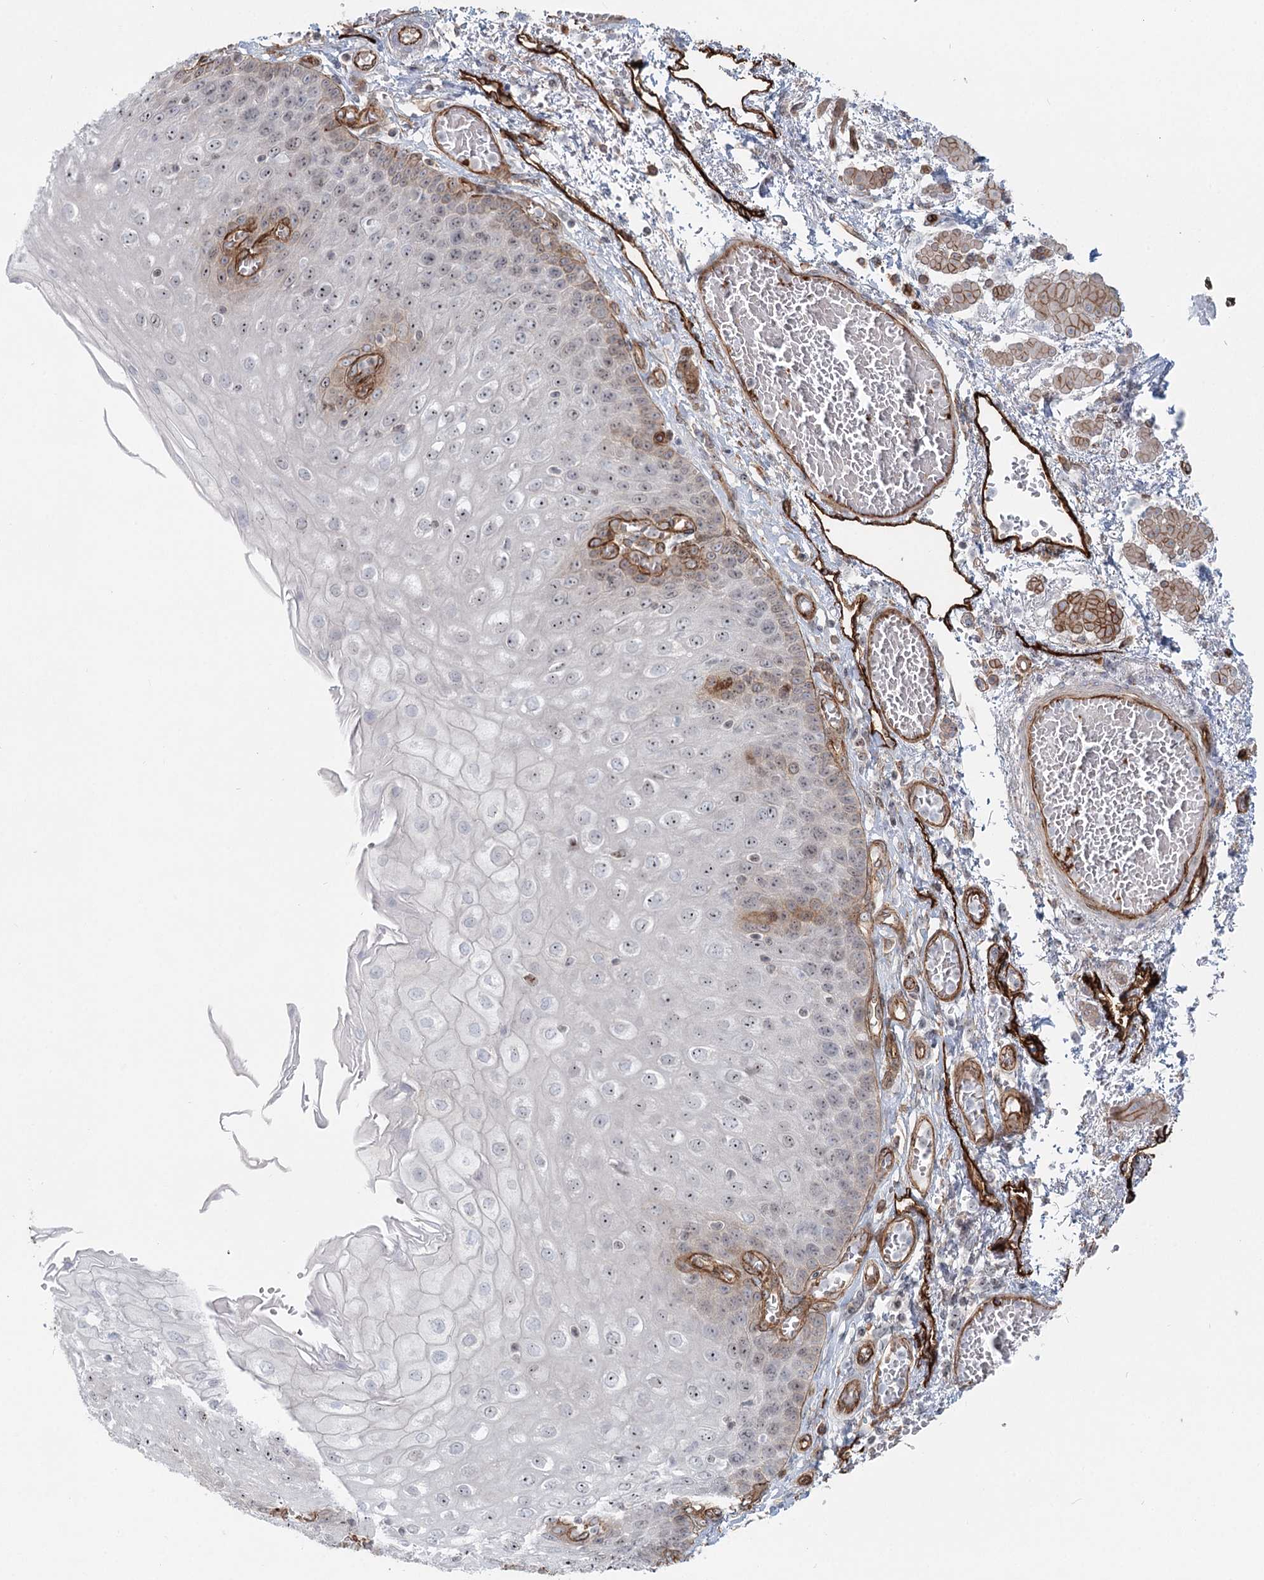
{"staining": {"intensity": "weak", "quantity": "<25%", "location": "nuclear"}, "tissue": "esophagus", "cell_type": "Squamous epithelial cells", "image_type": "normal", "snomed": [{"axis": "morphology", "description": "Normal tissue, NOS"}, {"axis": "topography", "description": "Esophagus"}], "caption": "High magnification brightfield microscopy of normal esophagus stained with DAB (3,3'-diaminobenzidine) (brown) and counterstained with hematoxylin (blue): squamous epithelial cells show no significant expression.", "gene": "ZFYVE28", "patient": {"sex": "male", "age": 81}}